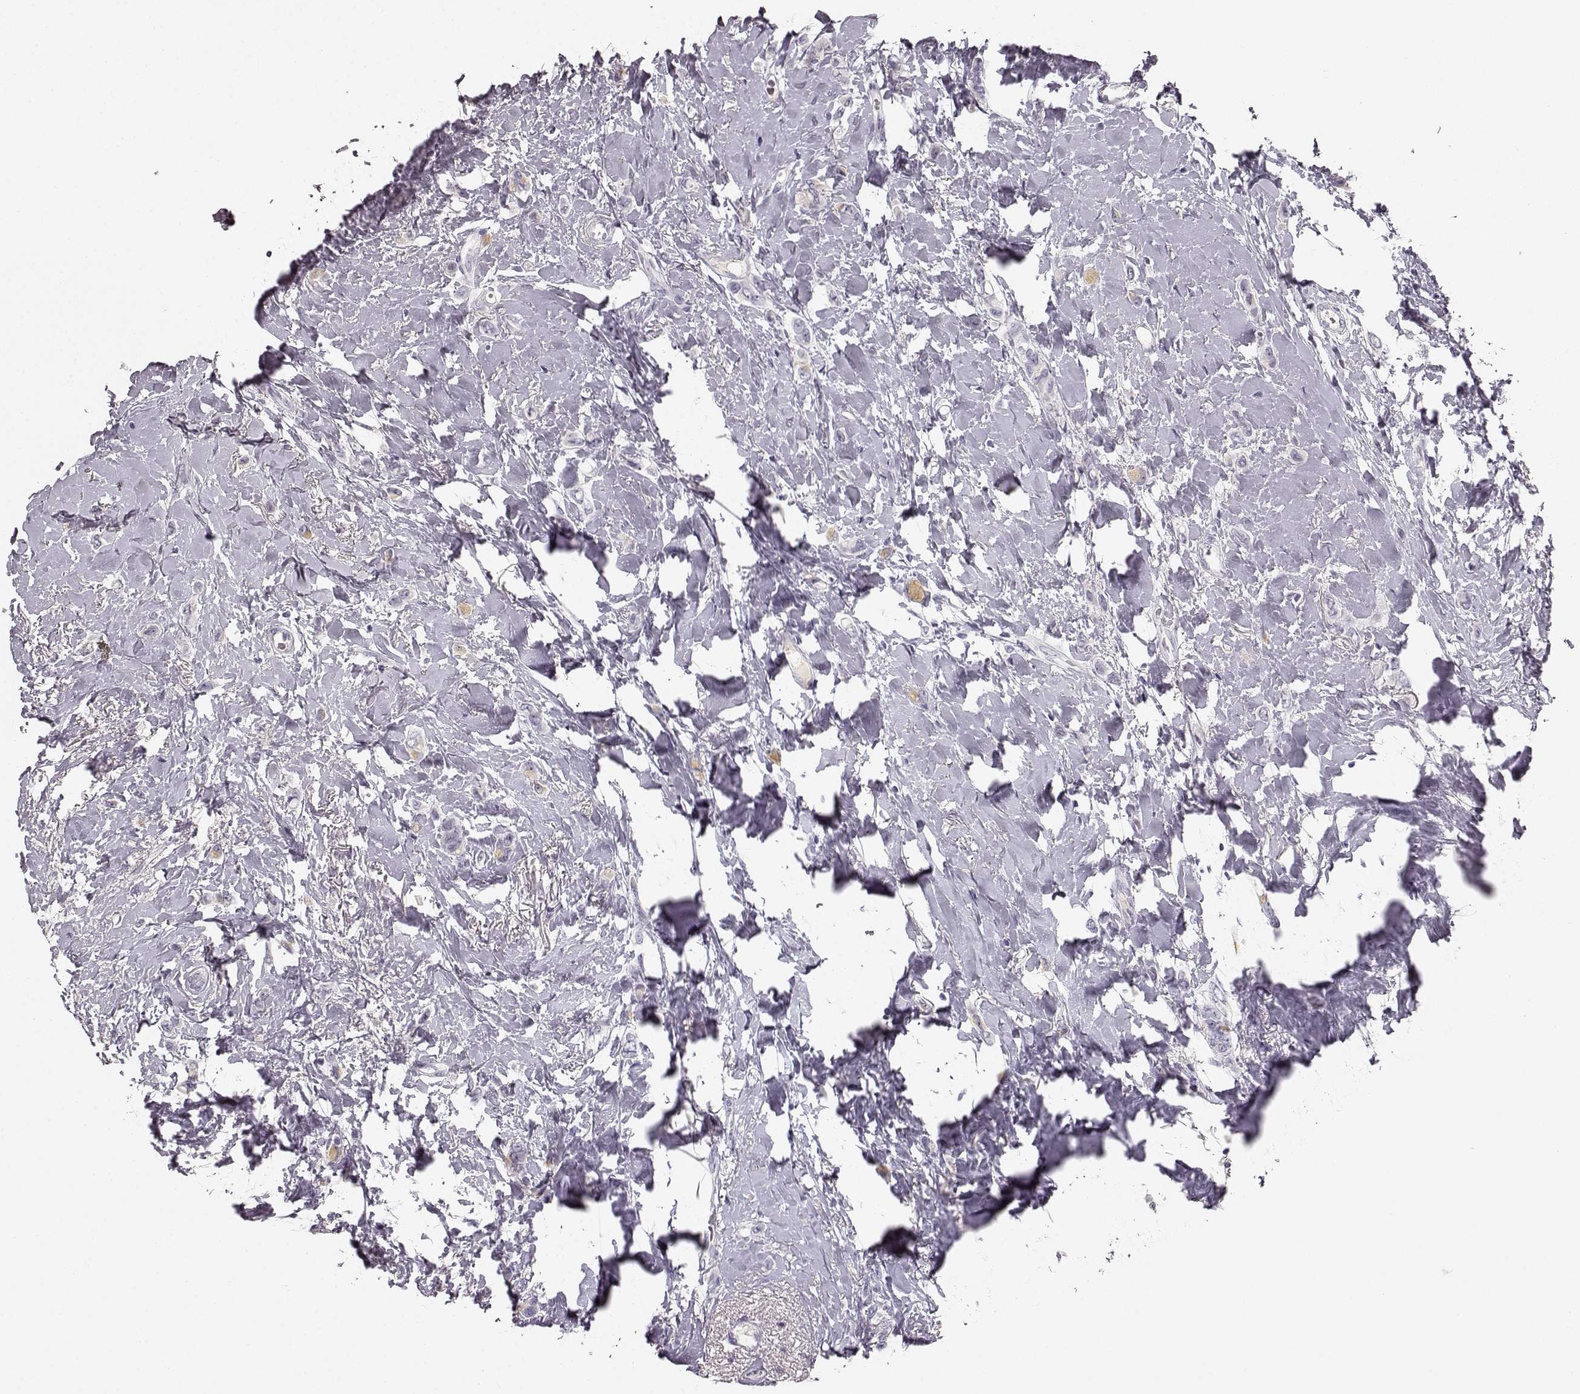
{"staining": {"intensity": "negative", "quantity": "none", "location": "none"}, "tissue": "breast cancer", "cell_type": "Tumor cells", "image_type": "cancer", "snomed": [{"axis": "morphology", "description": "Lobular carcinoma"}, {"axis": "topography", "description": "Breast"}], "caption": "The photomicrograph demonstrates no significant expression in tumor cells of lobular carcinoma (breast). Nuclei are stained in blue.", "gene": "KIAA0319", "patient": {"sex": "female", "age": 66}}